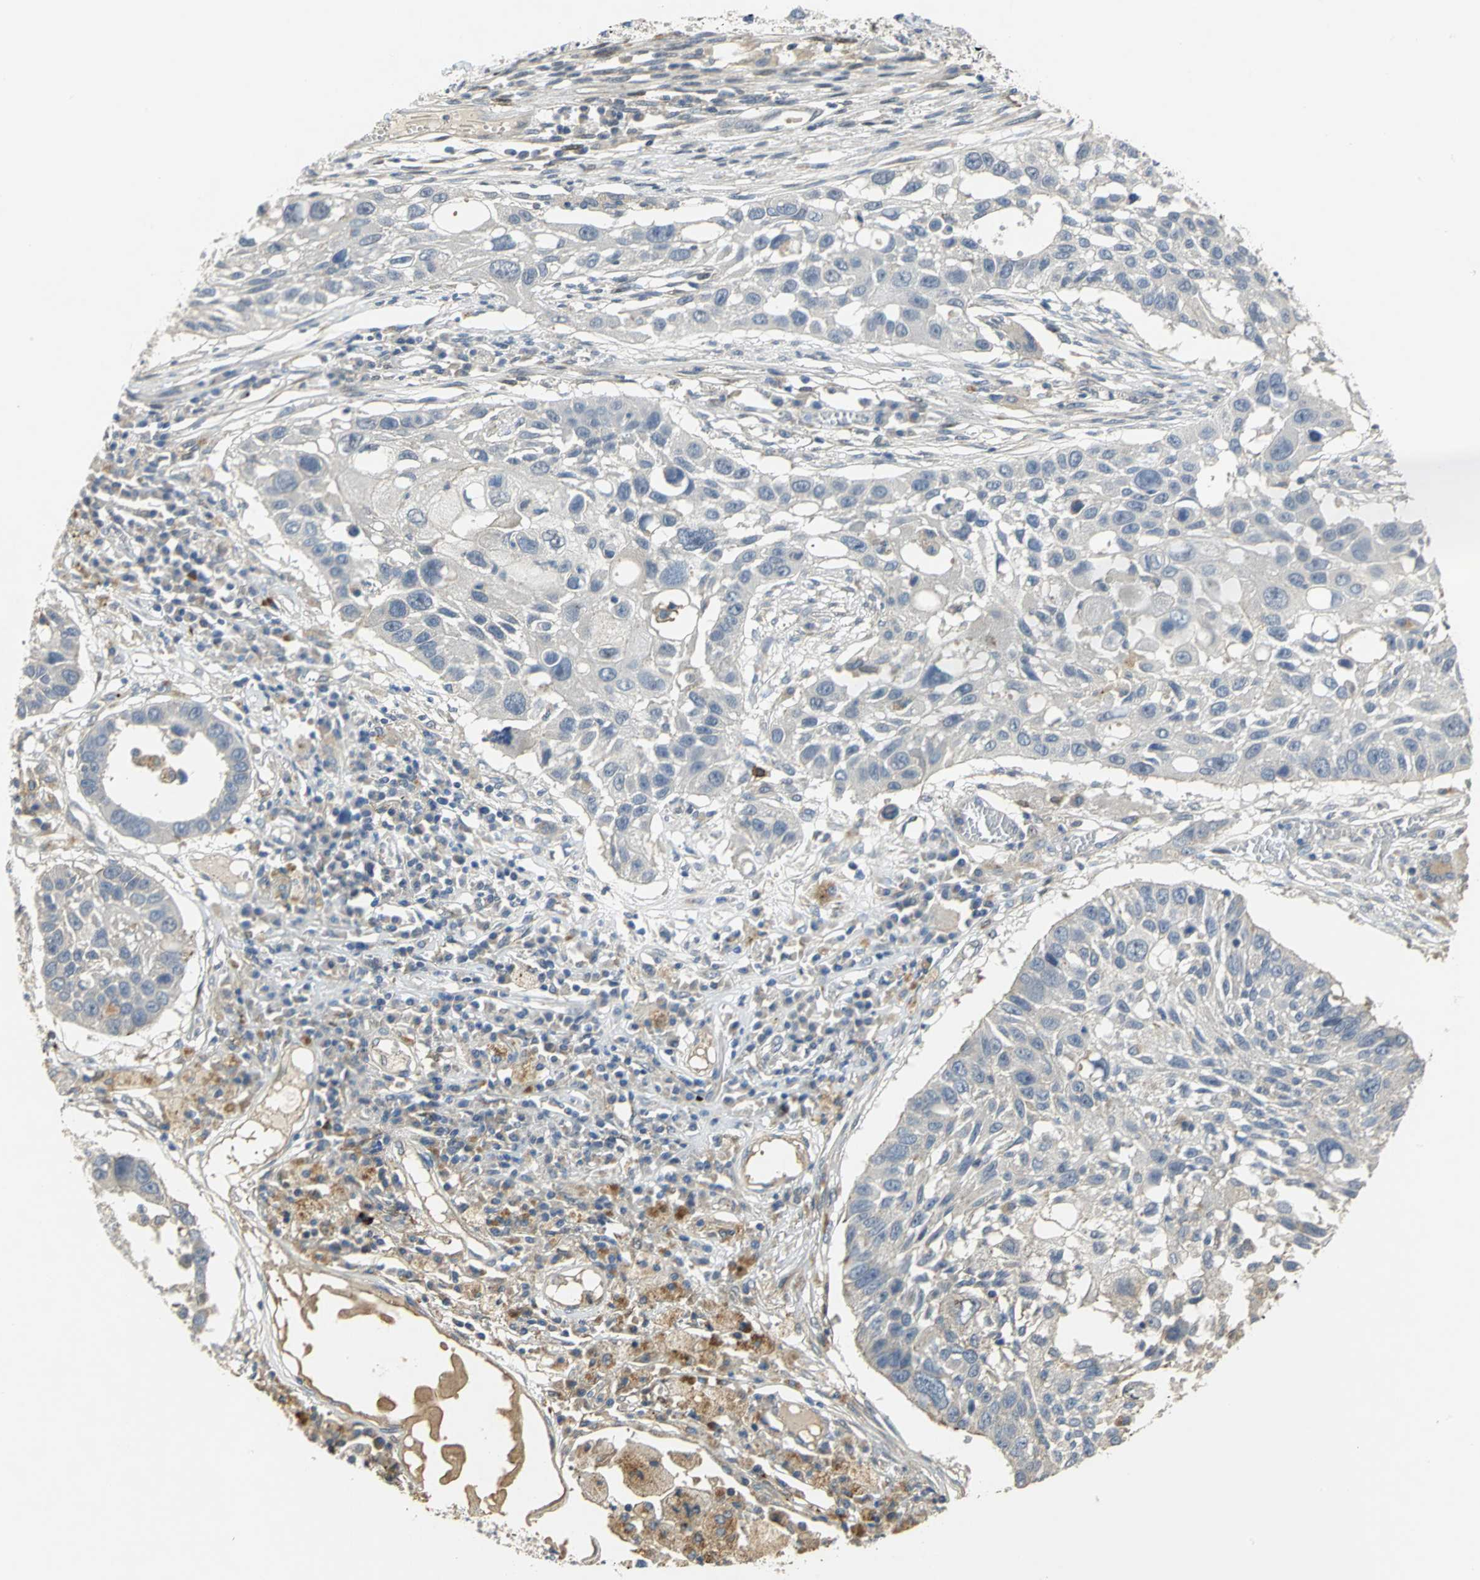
{"staining": {"intensity": "negative", "quantity": "none", "location": "none"}, "tissue": "lung cancer", "cell_type": "Tumor cells", "image_type": "cancer", "snomed": [{"axis": "morphology", "description": "Squamous cell carcinoma, NOS"}, {"axis": "topography", "description": "Lung"}], "caption": "DAB immunohistochemical staining of squamous cell carcinoma (lung) reveals no significant staining in tumor cells.", "gene": "IL17RB", "patient": {"sex": "male", "age": 71}}